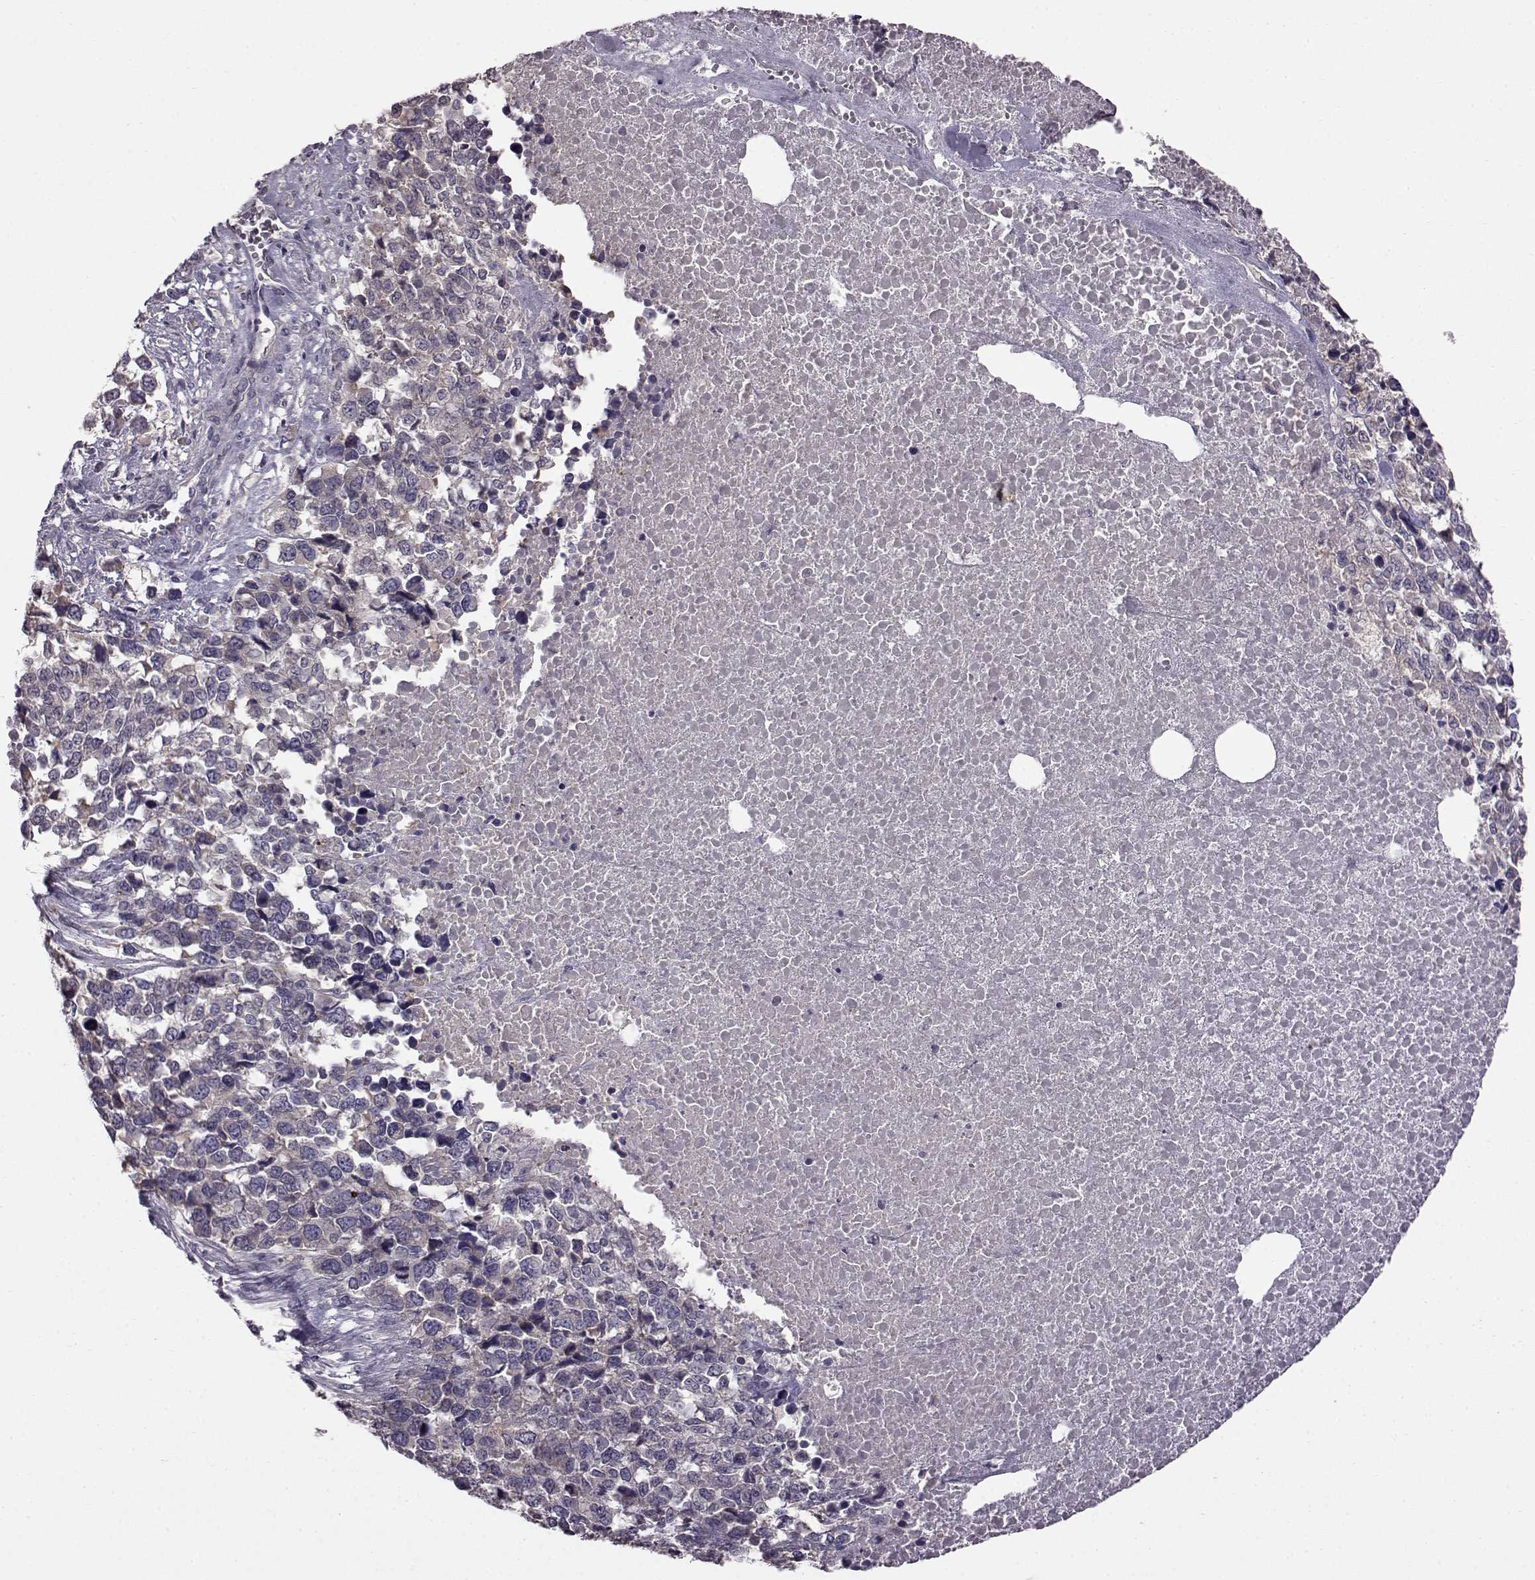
{"staining": {"intensity": "negative", "quantity": "none", "location": "none"}, "tissue": "melanoma", "cell_type": "Tumor cells", "image_type": "cancer", "snomed": [{"axis": "morphology", "description": "Malignant melanoma, Metastatic site"}, {"axis": "topography", "description": "Skin"}], "caption": "High magnification brightfield microscopy of malignant melanoma (metastatic site) stained with DAB (3,3'-diaminobenzidine) (brown) and counterstained with hematoxylin (blue): tumor cells show no significant positivity.", "gene": "ADGRG2", "patient": {"sex": "male", "age": 84}}